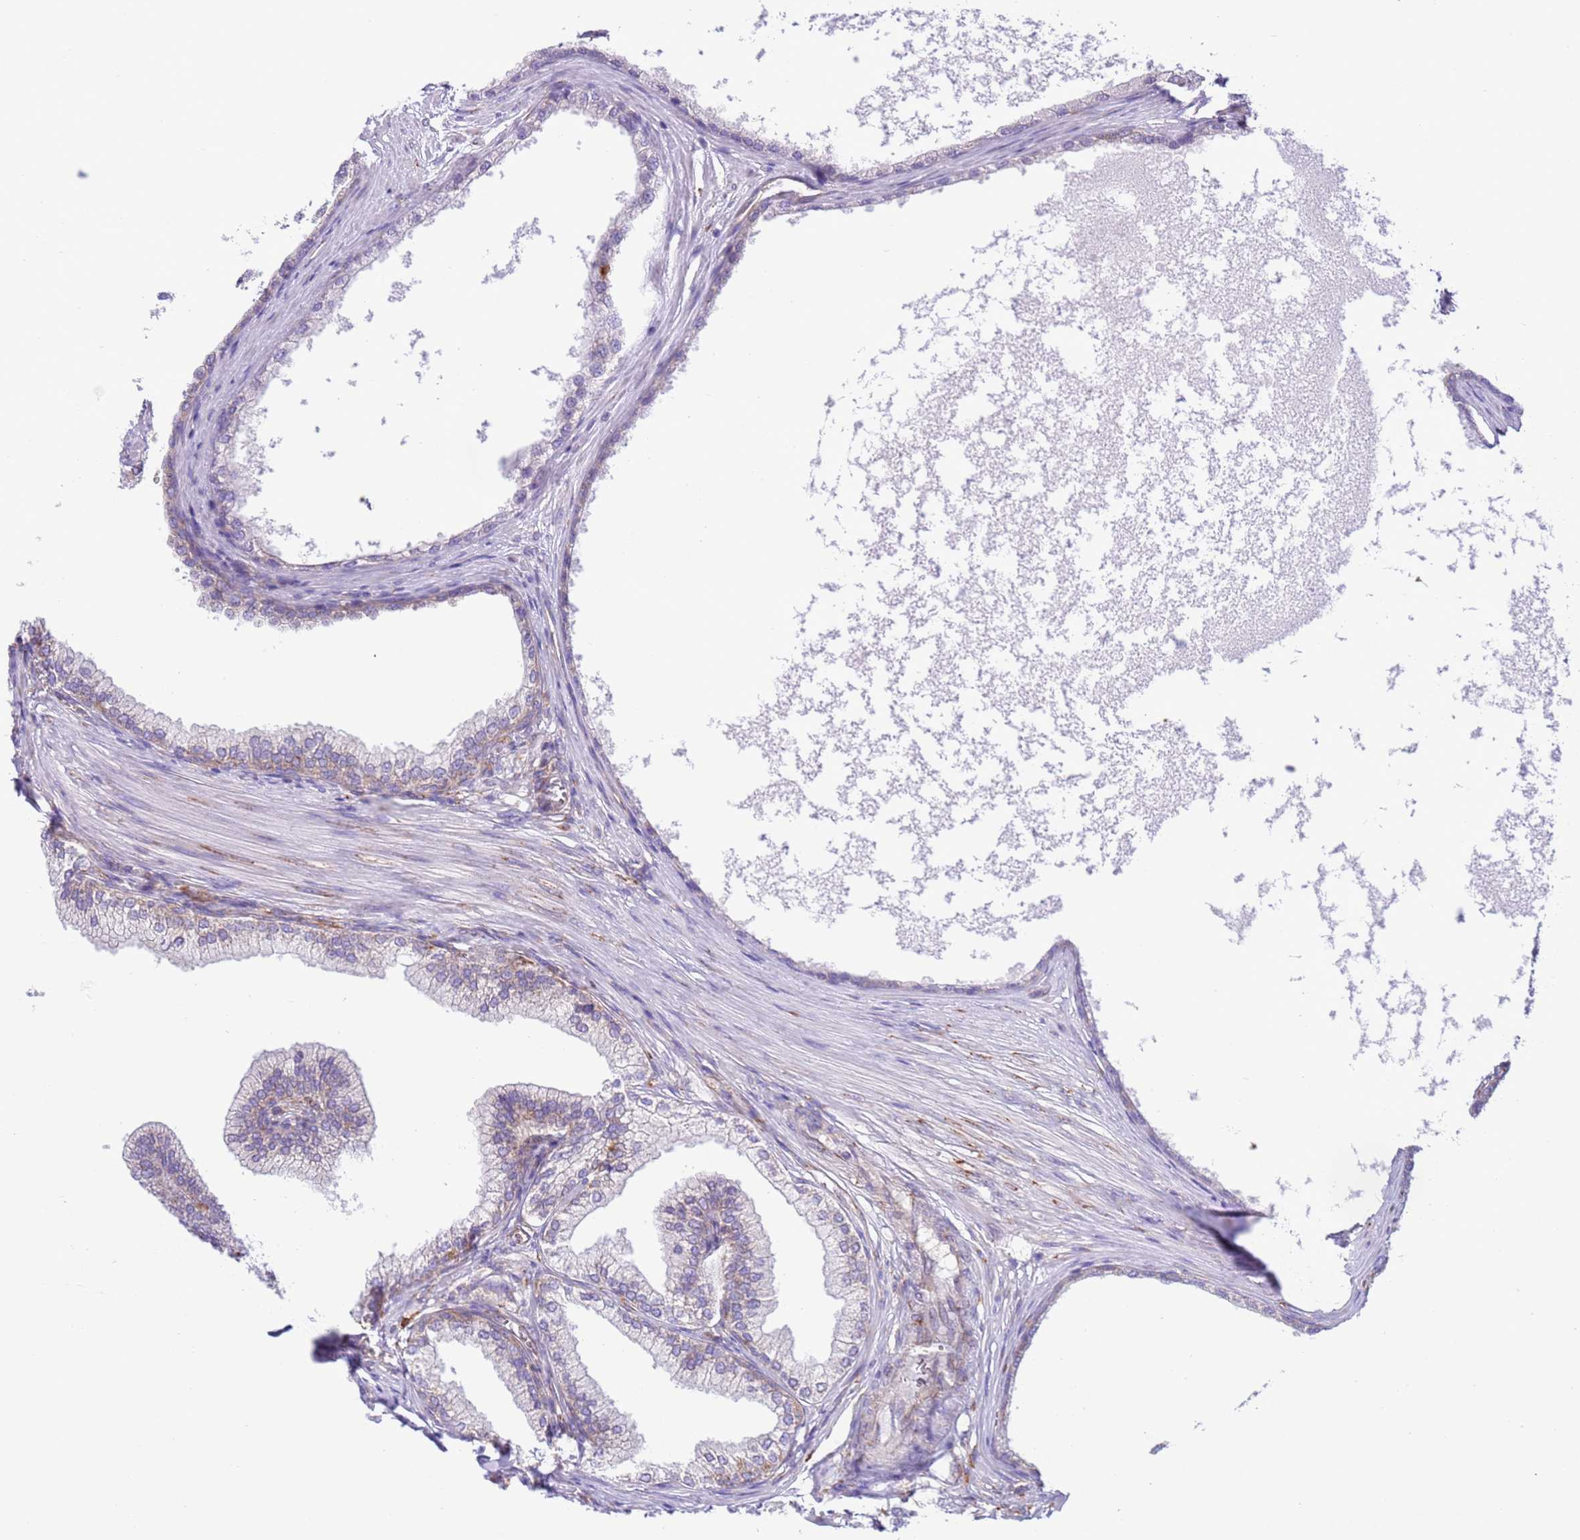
{"staining": {"intensity": "weak", "quantity": "25%-75%", "location": "cytoplasmic/membranous"}, "tissue": "prostate", "cell_type": "Glandular cells", "image_type": "normal", "snomed": [{"axis": "morphology", "description": "Normal tissue, NOS"}, {"axis": "morphology", "description": "Urothelial carcinoma, Low grade"}, {"axis": "topography", "description": "Urinary bladder"}, {"axis": "topography", "description": "Prostate"}], "caption": "Protein staining of unremarkable prostate reveals weak cytoplasmic/membranous expression in about 25%-75% of glandular cells. The staining is performed using DAB brown chromogen to label protein expression. The nuclei are counter-stained blue using hematoxylin.", "gene": "VARS1", "patient": {"sex": "male", "age": 60}}